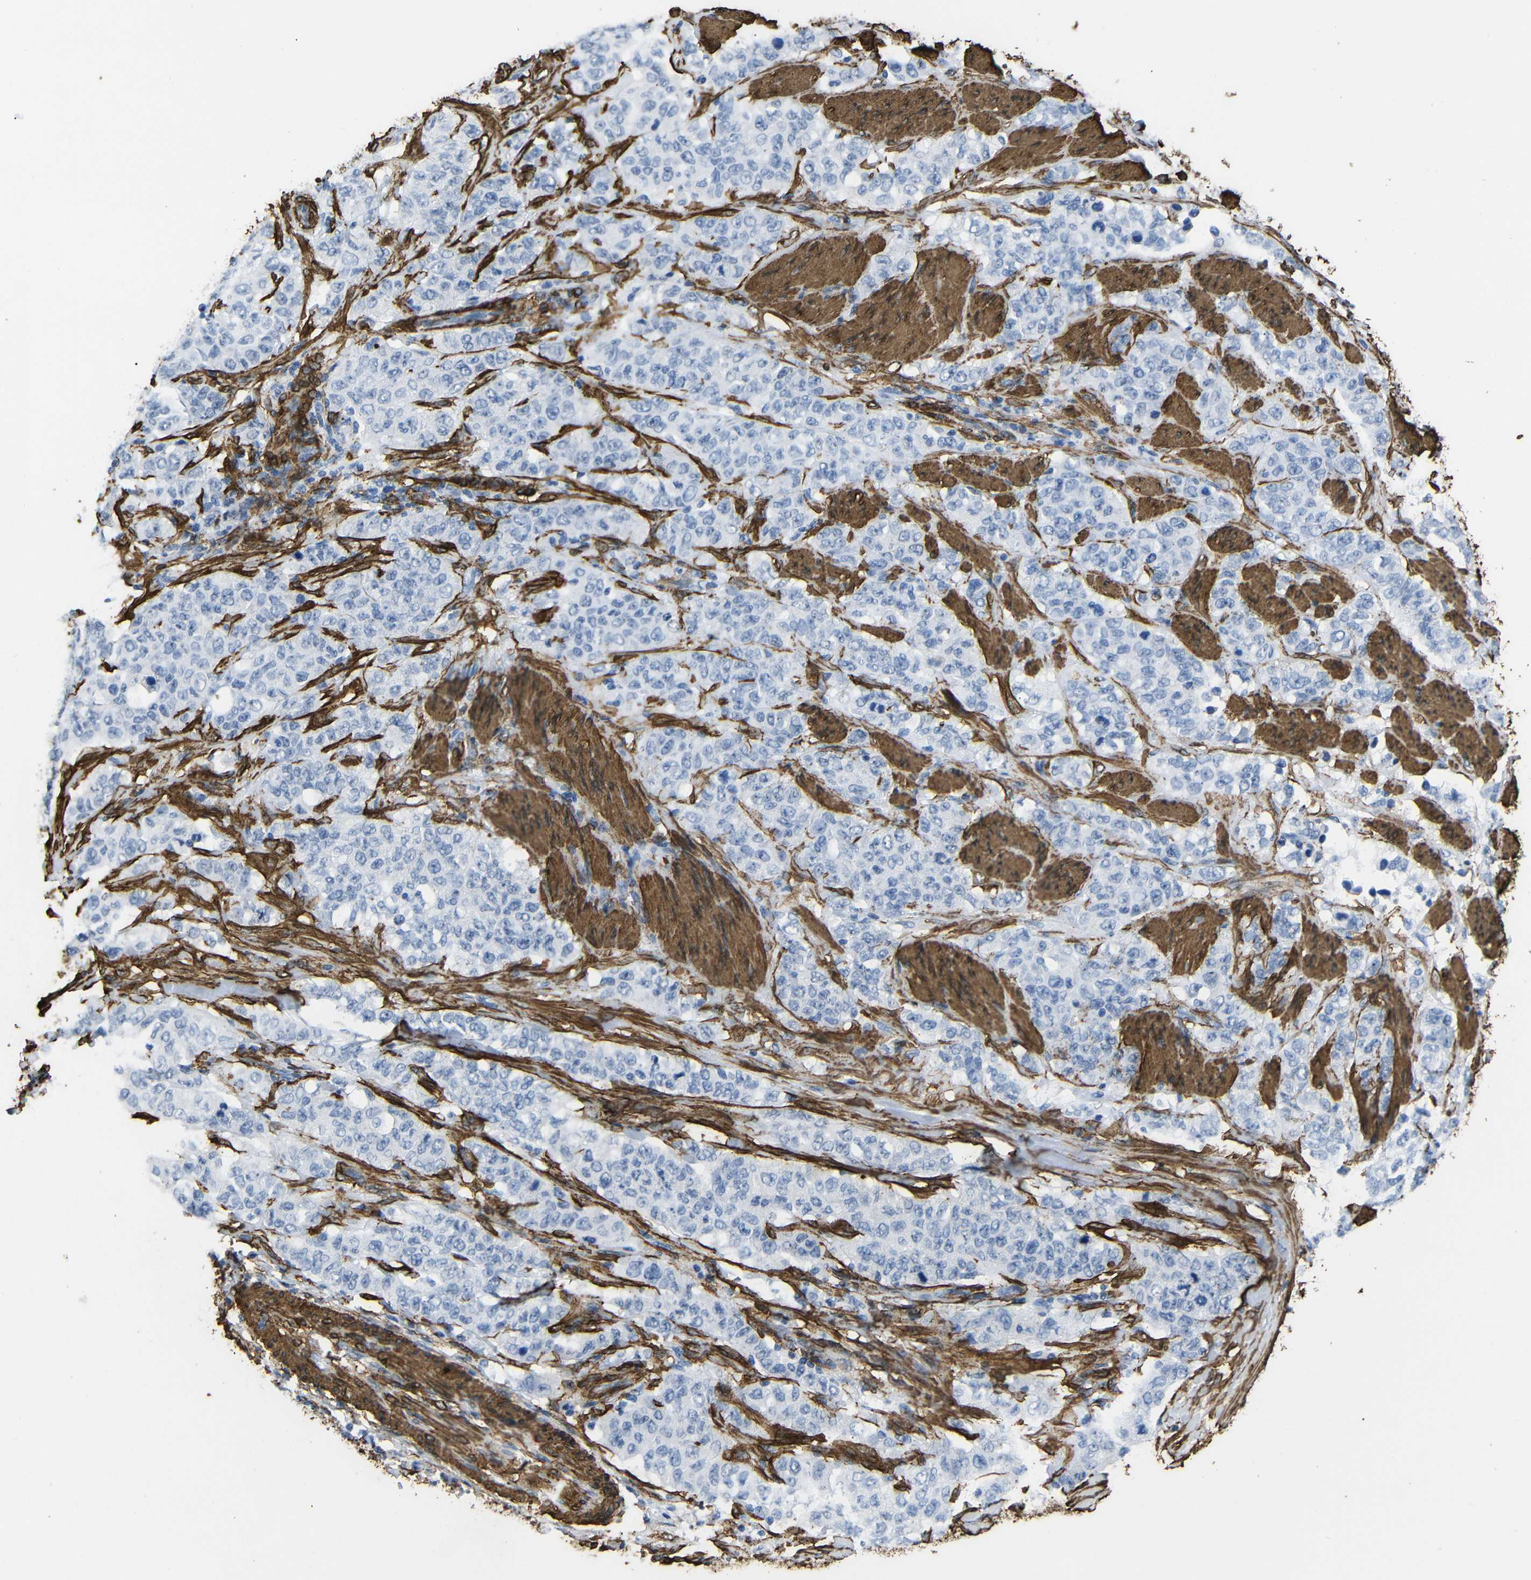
{"staining": {"intensity": "negative", "quantity": "none", "location": "none"}, "tissue": "stomach cancer", "cell_type": "Tumor cells", "image_type": "cancer", "snomed": [{"axis": "morphology", "description": "Adenocarcinoma, NOS"}, {"axis": "topography", "description": "Stomach"}], "caption": "Tumor cells show no significant positivity in stomach adenocarcinoma. (DAB immunohistochemistry (IHC) visualized using brightfield microscopy, high magnification).", "gene": "ACTA2", "patient": {"sex": "male", "age": 48}}